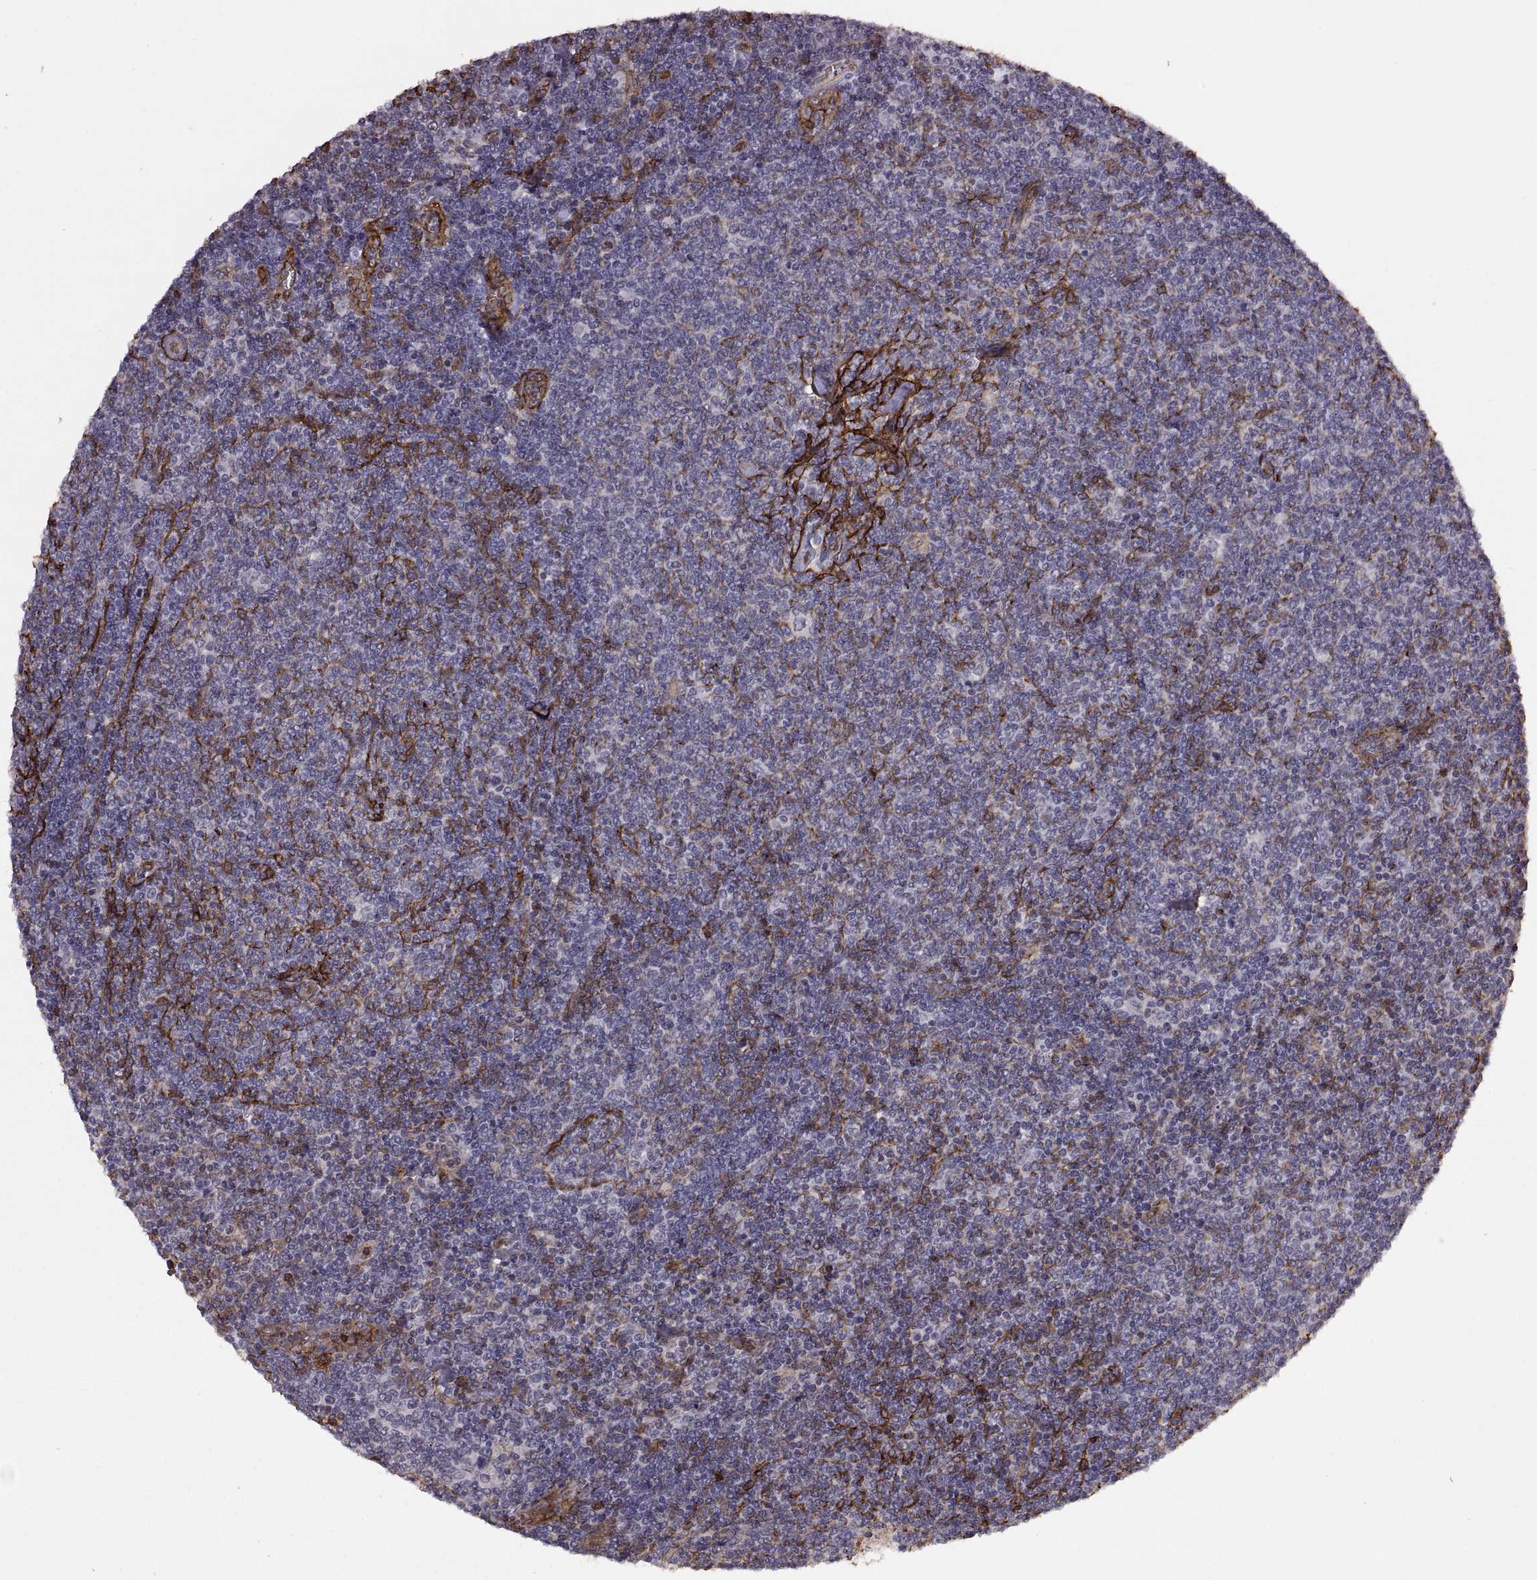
{"staining": {"intensity": "negative", "quantity": "none", "location": "none"}, "tissue": "lymphoma", "cell_type": "Tumor cells", "image_type": "cancer", "snomed": [{"axis": "morphology", "description": "Malignant lymphoma, non-Hodgkin's type, Low grade"}, {"axis": "topography", "description": "Lymph node"}], "caption": "This photomicrograph is of low-grade malignant lymphoma, non-Hodgkin's type stained with immunohistochemistry (IHC) to label a protein in brown with the nuclei are counter-stained blue. There is no positivity in tumor cells.", "gene": "S100A10", "patient": {"sex": "male", "age": 52}}